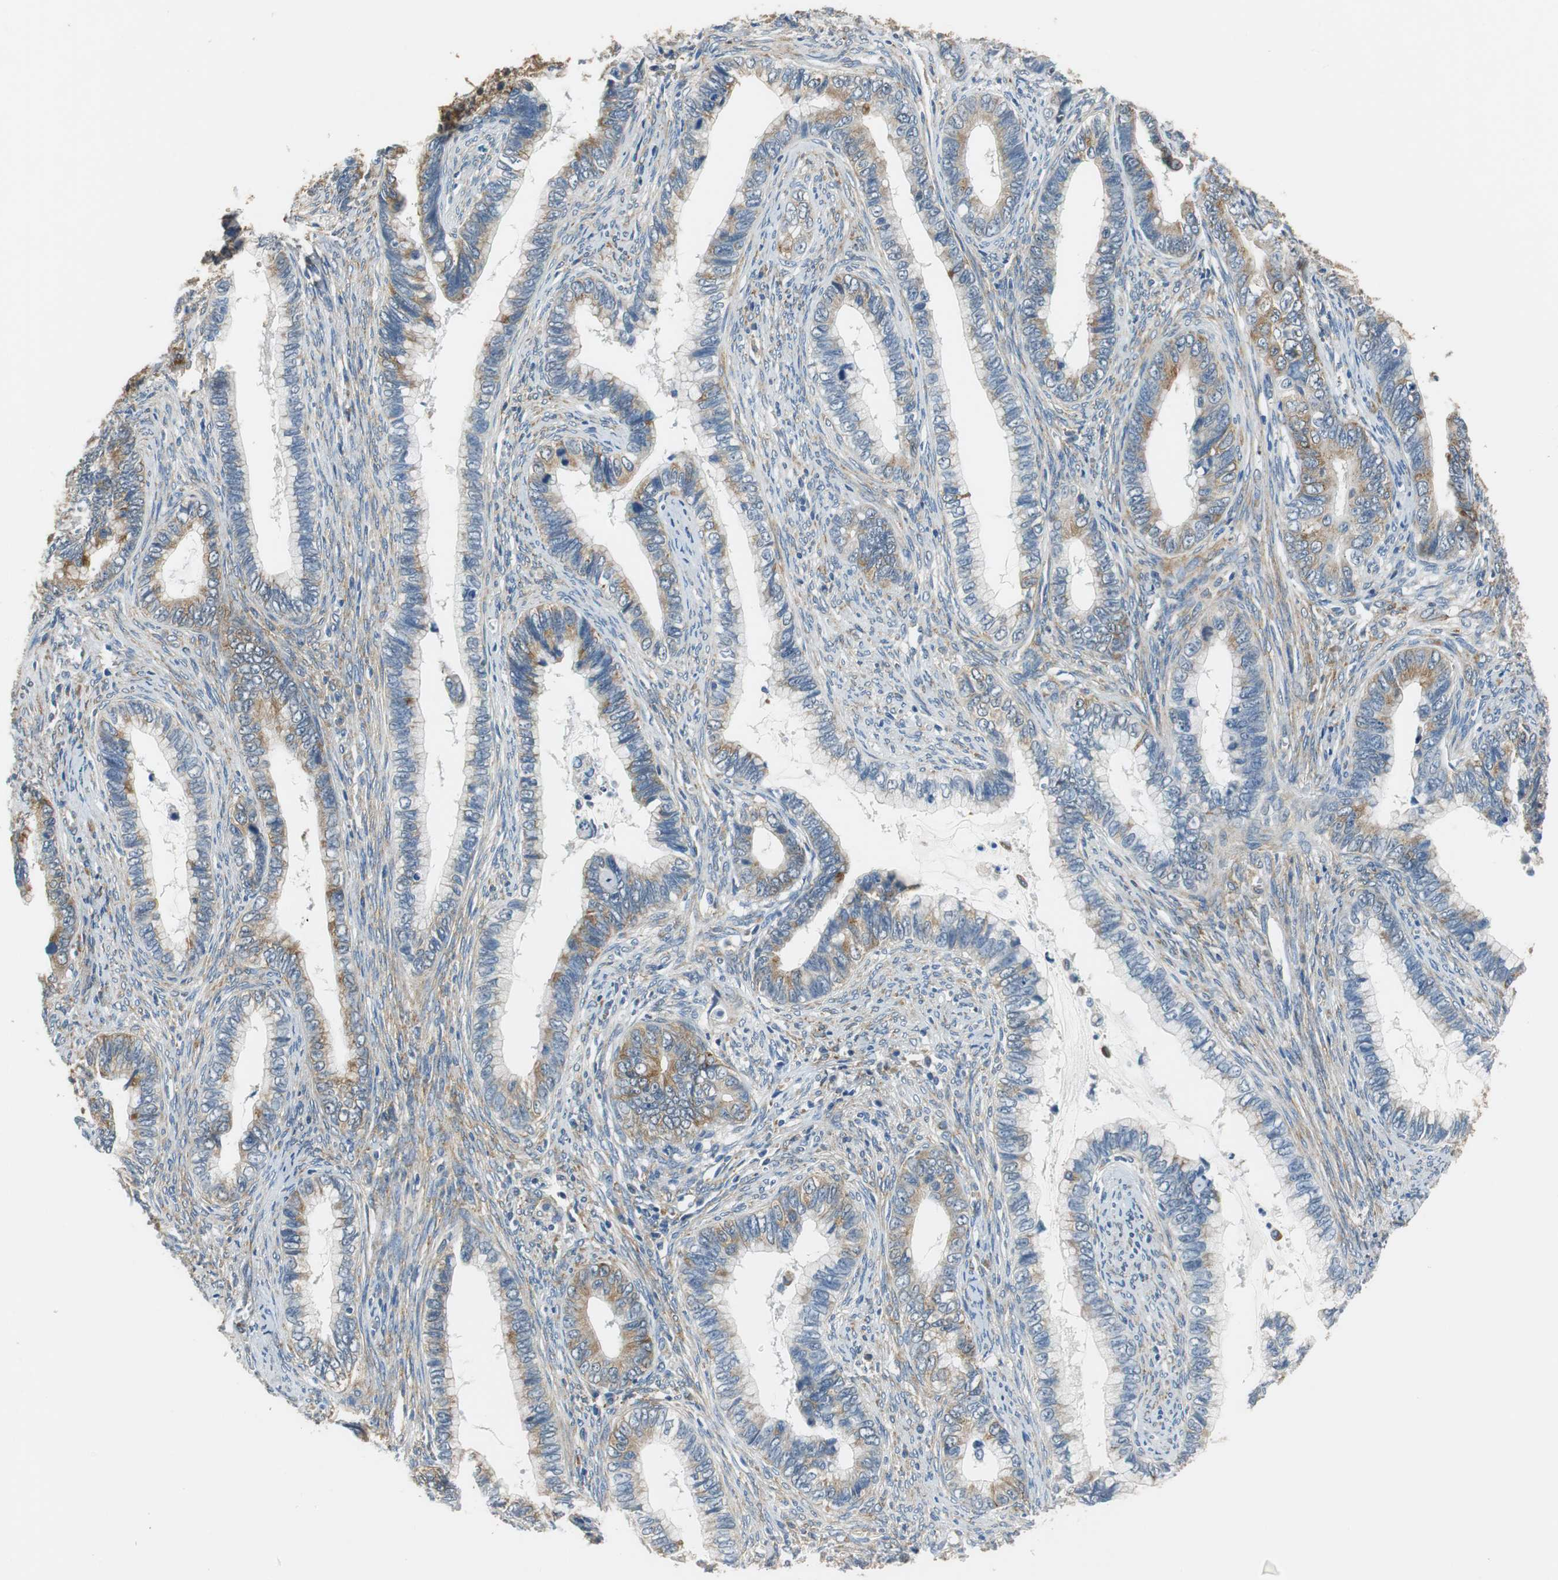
{"staining": {"intensity": "moderate", "quantity": "25%-75%", "location": "cytoplasmic/membranous"}, "tissue": "cervical cancer", "cell_type": "Tumor cells", "image_type": "cancer", "snomed": [{"axis": "morphology", "description": "Adenocarcinoma, NOS"}, {"axis": "topography", "description": "Cervix"}], "caption": "Immunohistochemistry (IHC) (DAB) staining of human cervical adenocarcinoma reveals moderate cytoplasmic/membranous protein staining in approximately 25%-75% of tumor cells.", "gene": "CNOT3", "patient": {"sex": "female", "age": 44}}